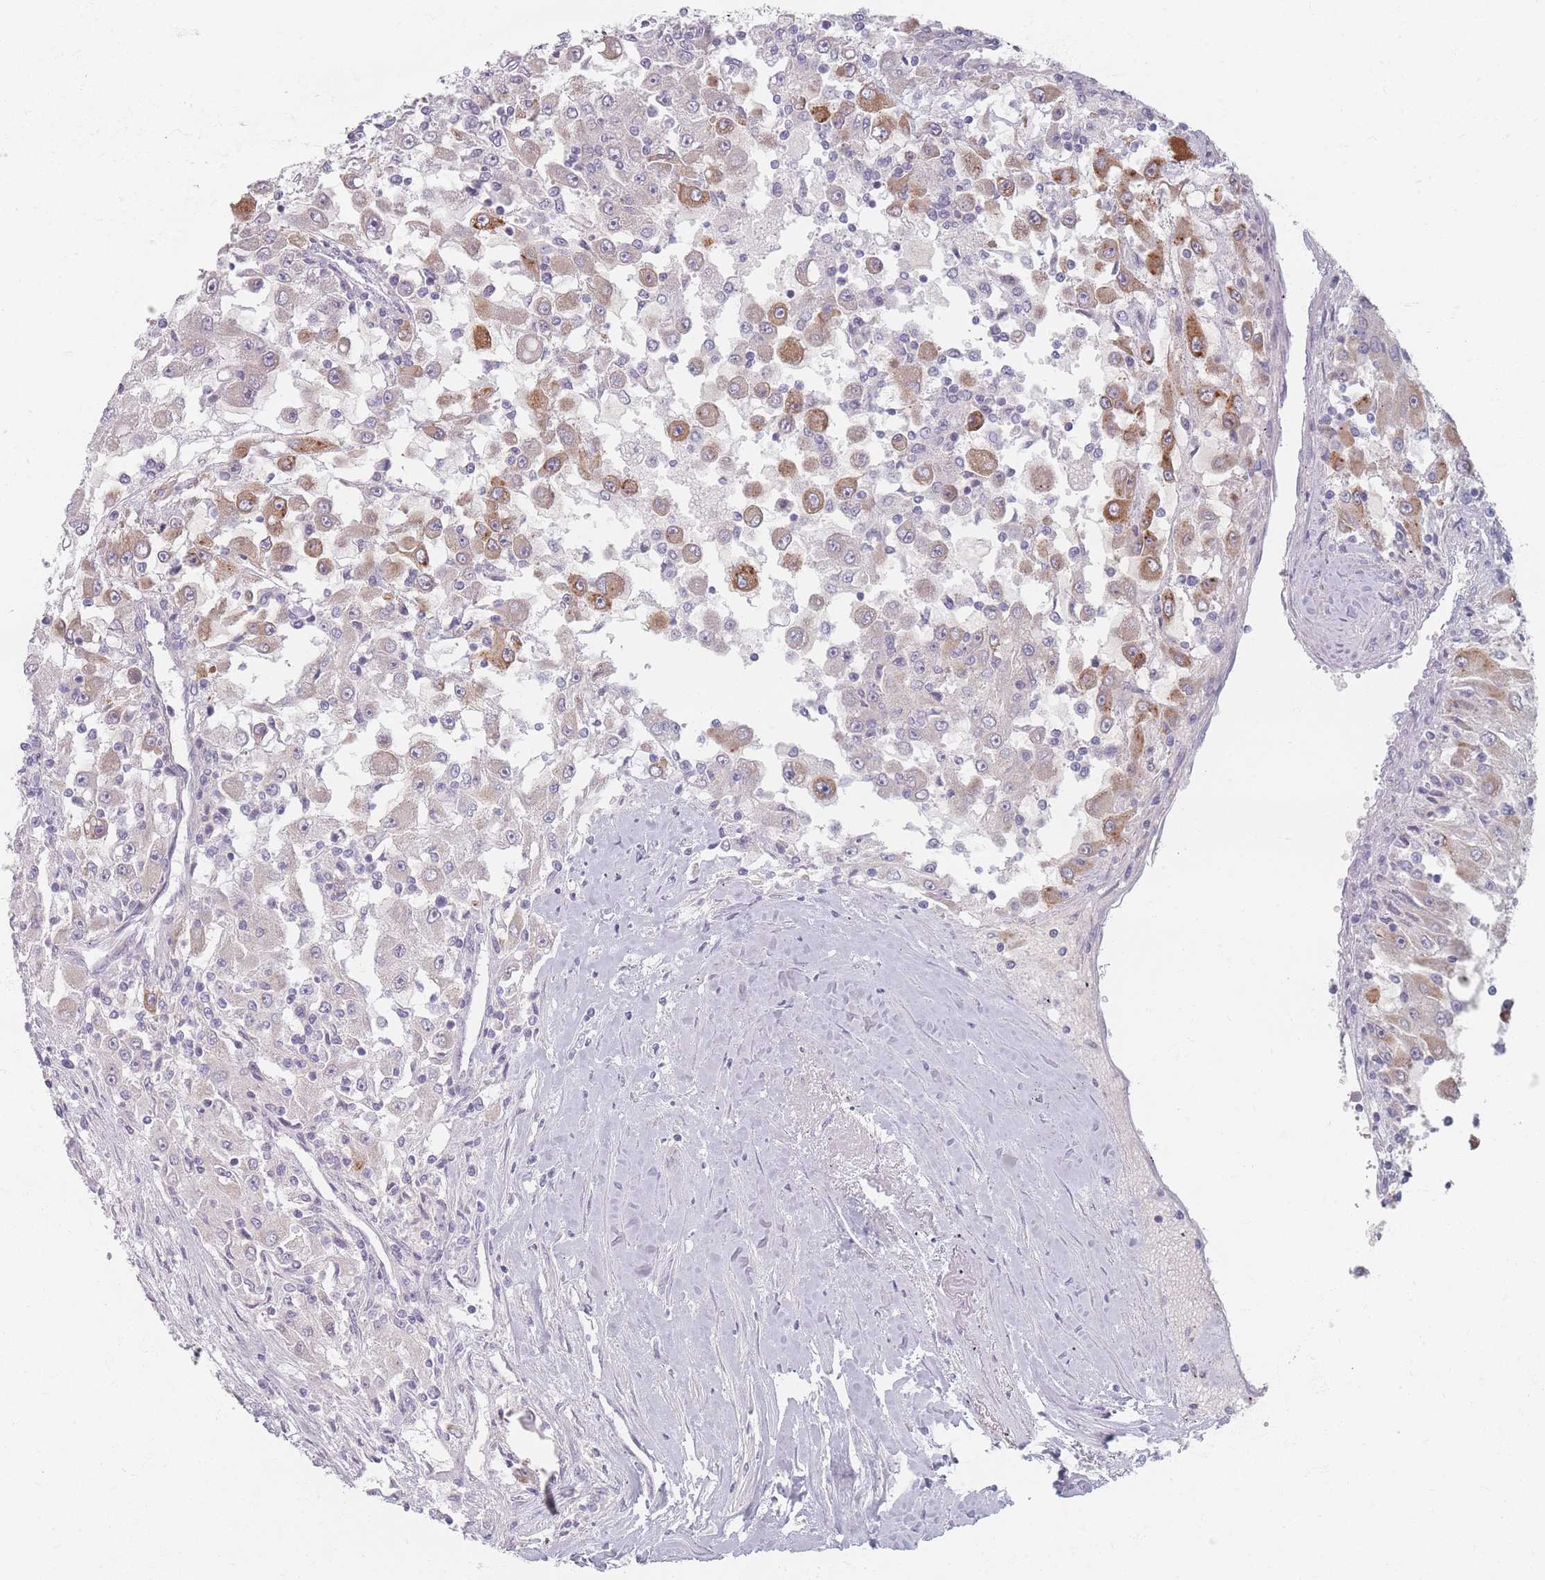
{"staining": {"intensity": "moderate", "quantity": "<25%", "location": "cytoplasmic/membranous"}, "tissue": "renal cancer", "cell_type": "Tumor cells", "image_type": "cancer", "snomed": [{"axis": "morphology", "description": "Adenocarcinoma, NOS"}, {"axis": "topography", "description": "Kidney"}], "caption": "Immunohistochemistry of human renal cancer (adenocarcinoma) demonstrates low levels of moderate cytoplasmic/membranous expression in about <25% of tumor cells. (Brightfield microscopy of DAB IHC at high magnification).", "gene": "TMOD1", "patient": {"sex": "female", "age": 67}}